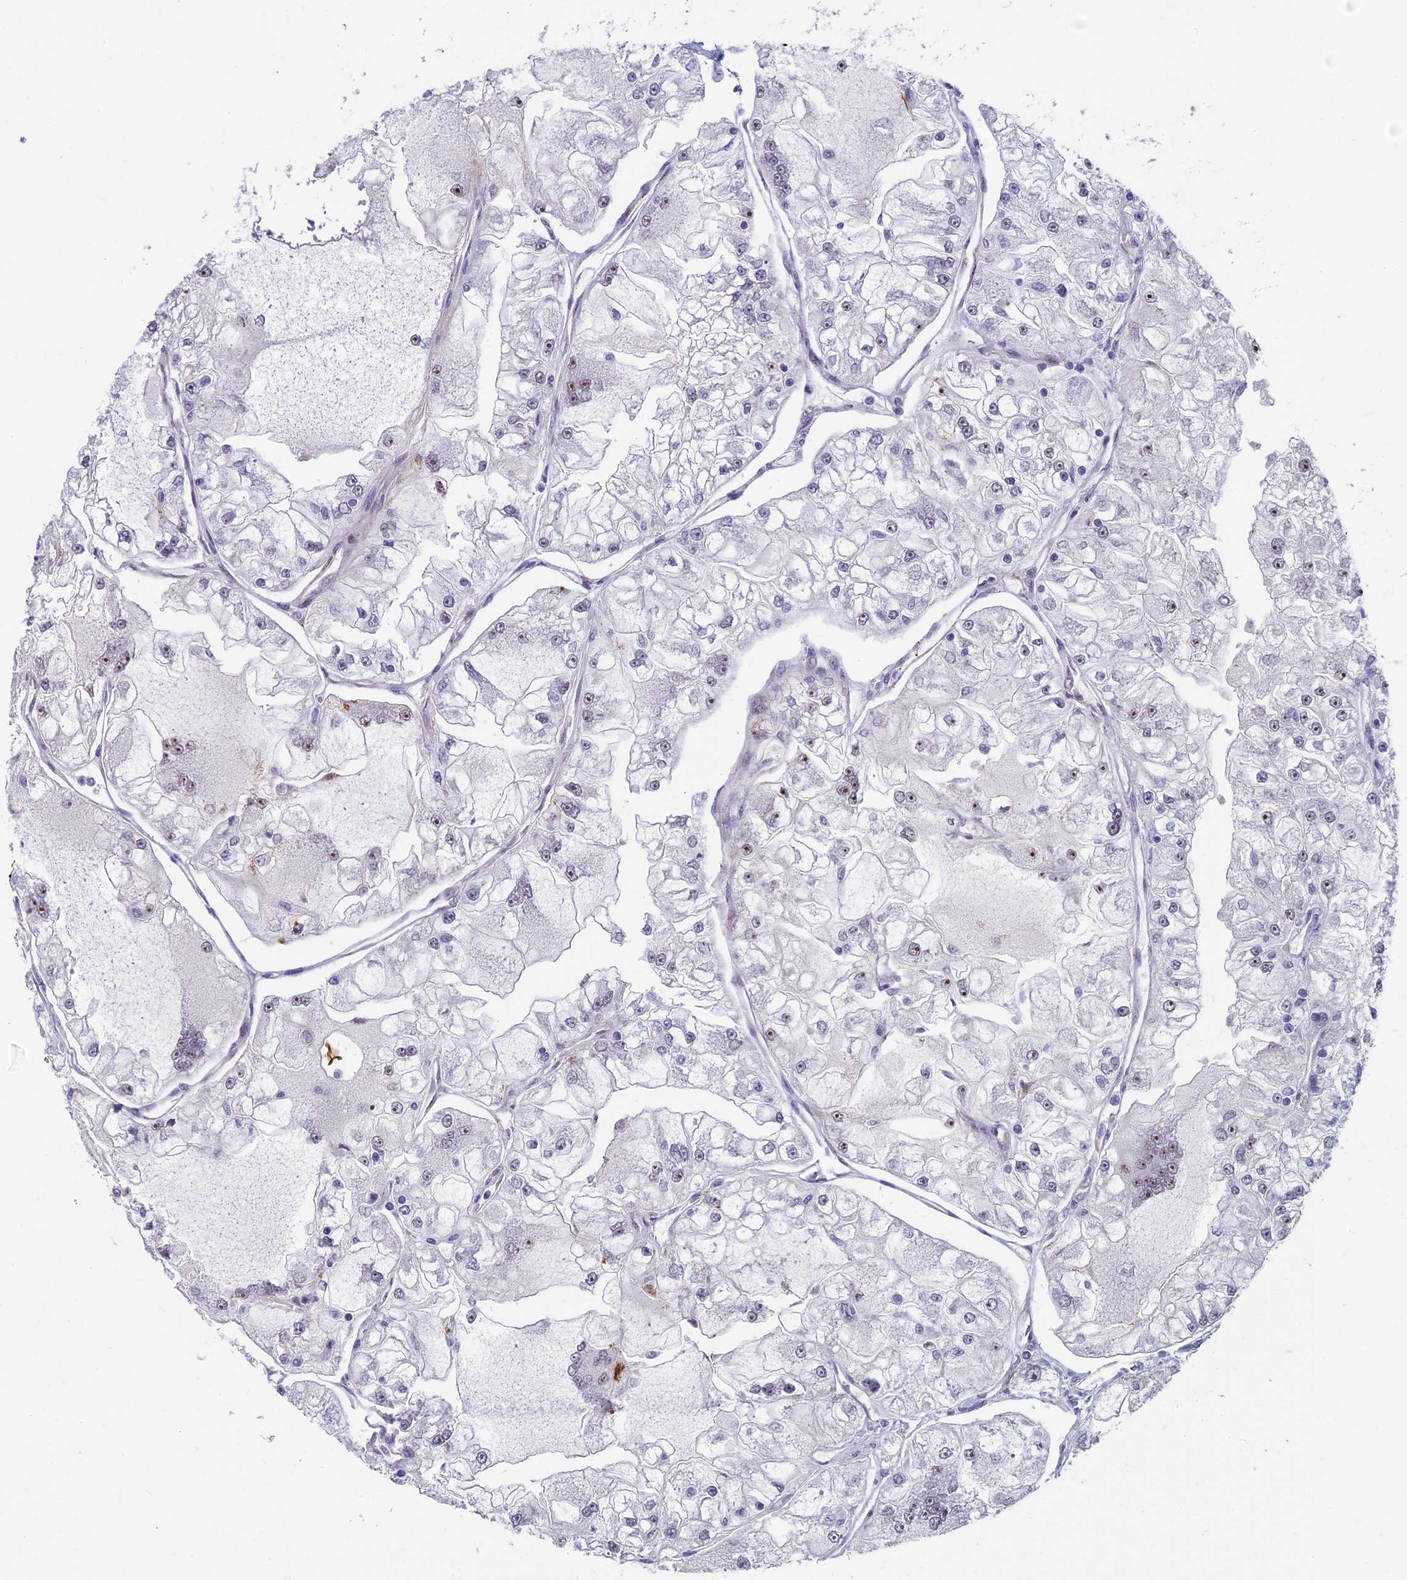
{"staining": {"intensity": "moderate", "quantity": "25%-75%", "location": "nuclear"}, "tissue": "renal cancer", "cell_type": "Tumor cells", "image_type": "cancer", "snomed": [{"axis": "morphology", "description": "Adenocarcinoma, NOS"}, {"axis": "topography", "description": "Kidney"}], "caption": "Renal cancer stained with a brown dye reveals moderate nuclear positive expression in about 25%-75% of tumor cells.", "gene": "CNEP1R1", "patient": {"sex": "female", "age": 72}}